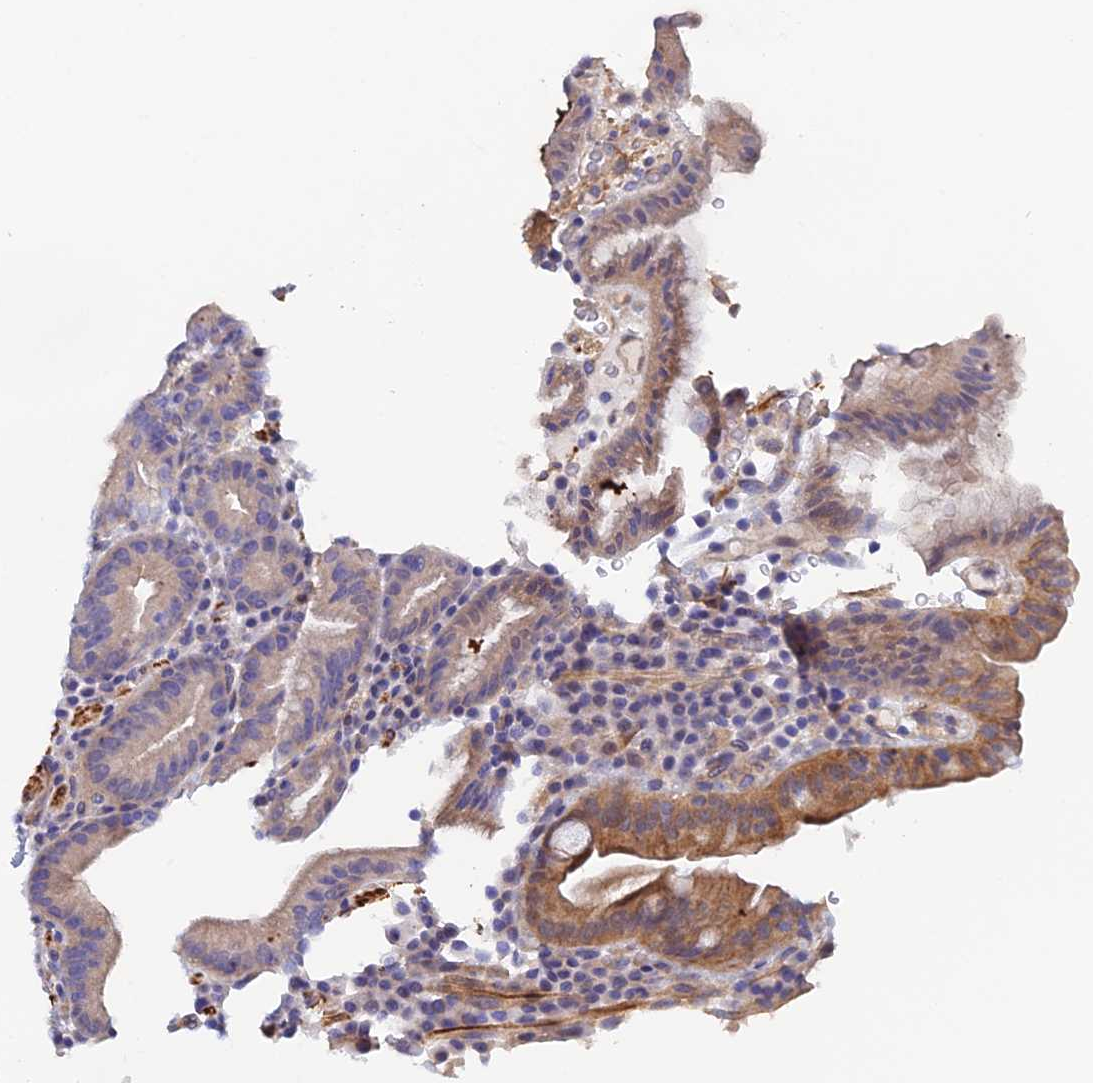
{"staining": {"intensity": "moderate", "quantity": "<25%", "location": "cytoplasmic/membranous"}, "tissue": "stomach", "cell_type": "Glandular cells", "image_type": "normal", "snomed": [{"axis": "morphology", "description": "Normal tissue, NOS"}, {"axis": "morphology", "description": "Inflammation, NOS"}, {"axis": "topography", "description": "Stomach"}], "caption": "A low amount of moderate cytoplasmic/membranous positivity is seen in approximately <25% of glandular cells in unremarkable stomach.", "gene": "FZR1", "patient": {"sex": "male", "age": 79}}